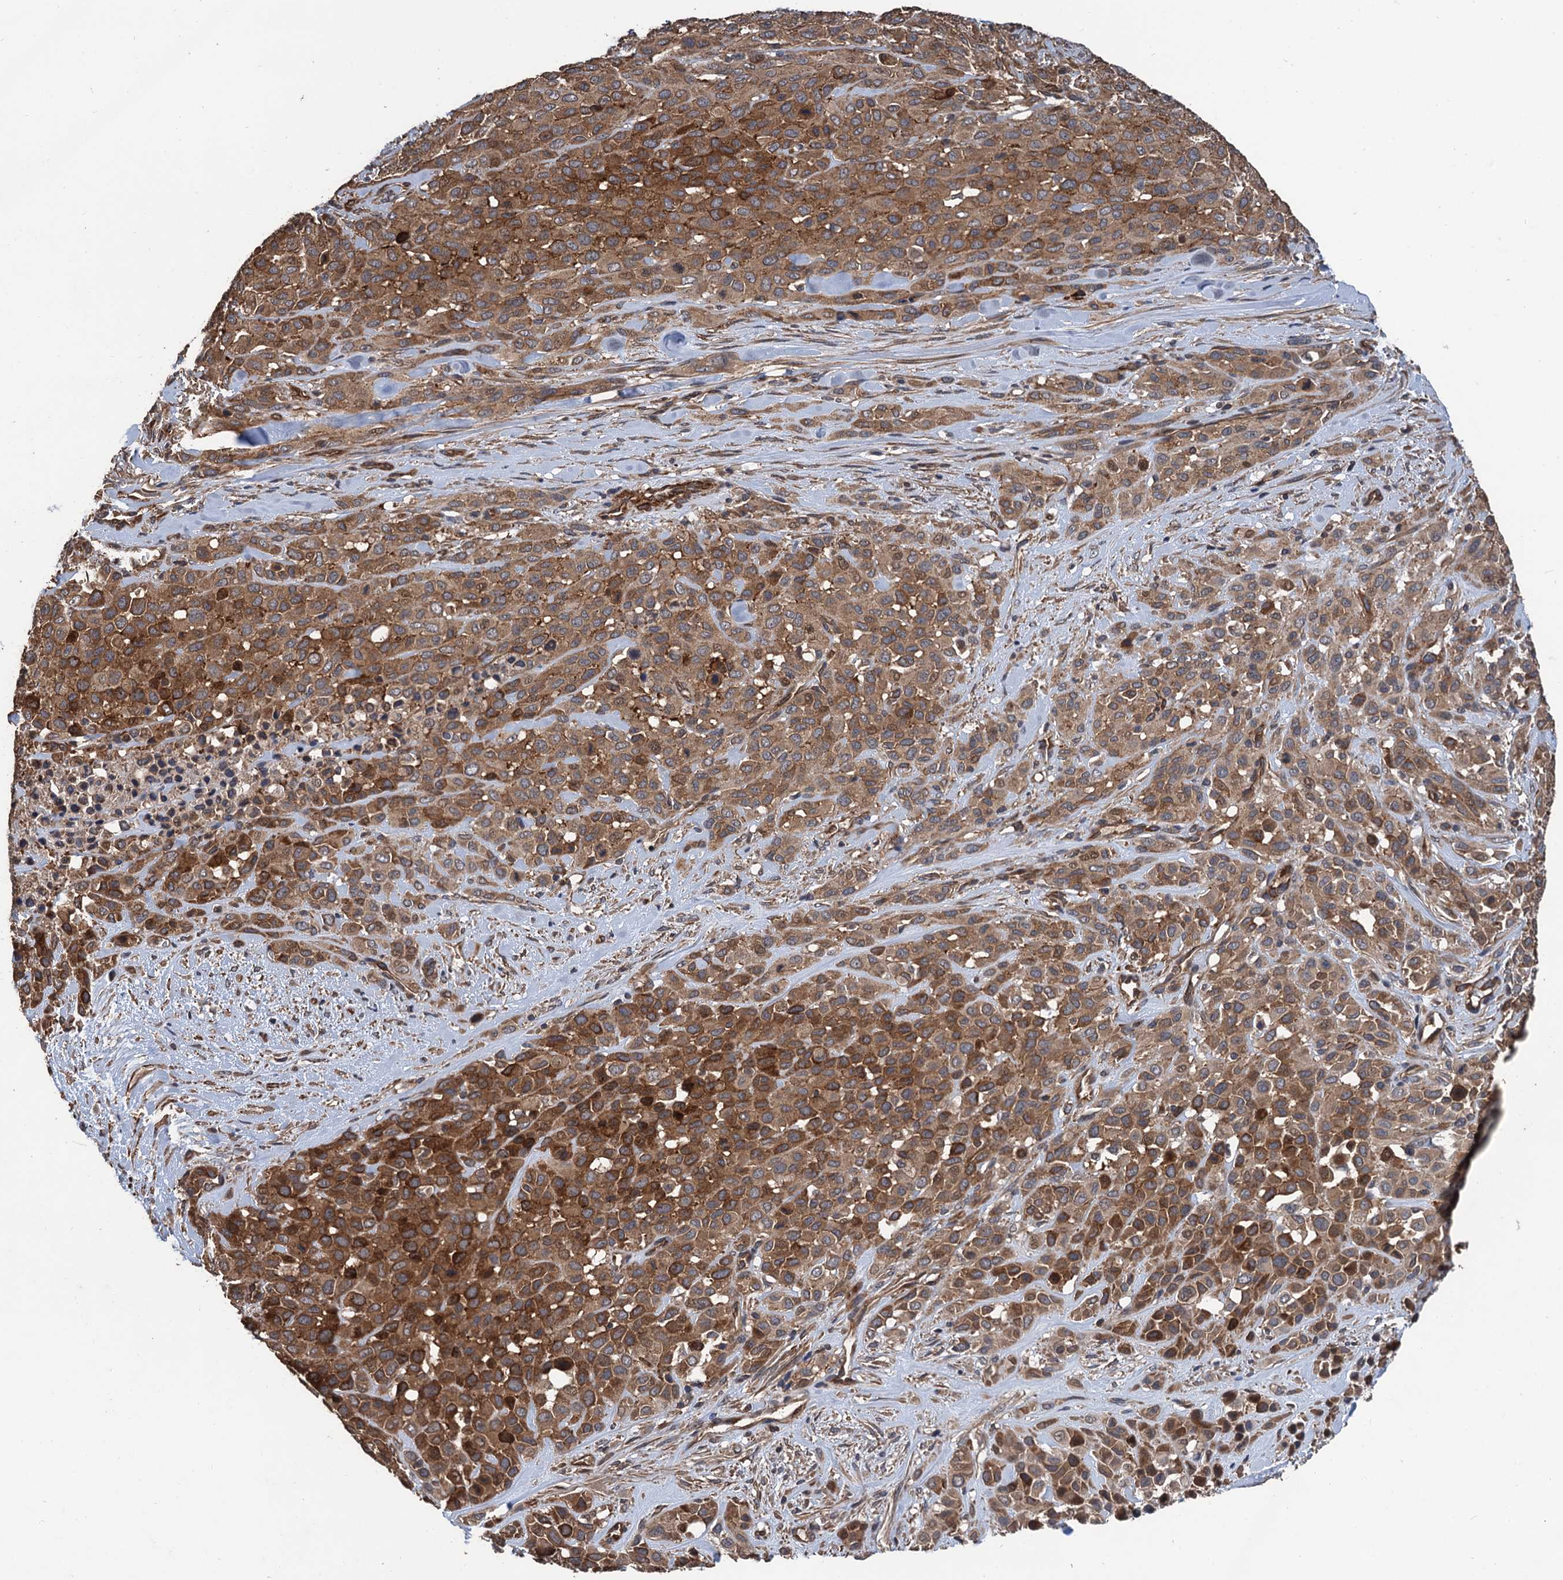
{"staining": {"intensity": "moderate", "quantity": ">75%", "location": "cytoplasmic/membranous"}, "tissue": "melanoma", "cell_type": "Tumor cells", "image_type": "cancer", "snomed": [{"axis": "morphology", "description": "Malignant melanoma, Metastatic site"}, {"axis": "topography", "description": "Skin"}], "caption": "A brown stain labels moderate cytoplasmic/membranous expression of a protein in melanoma tumor cells.", "gene": "PPP4R1", "patient": {"sex": "female", "age": 81}}